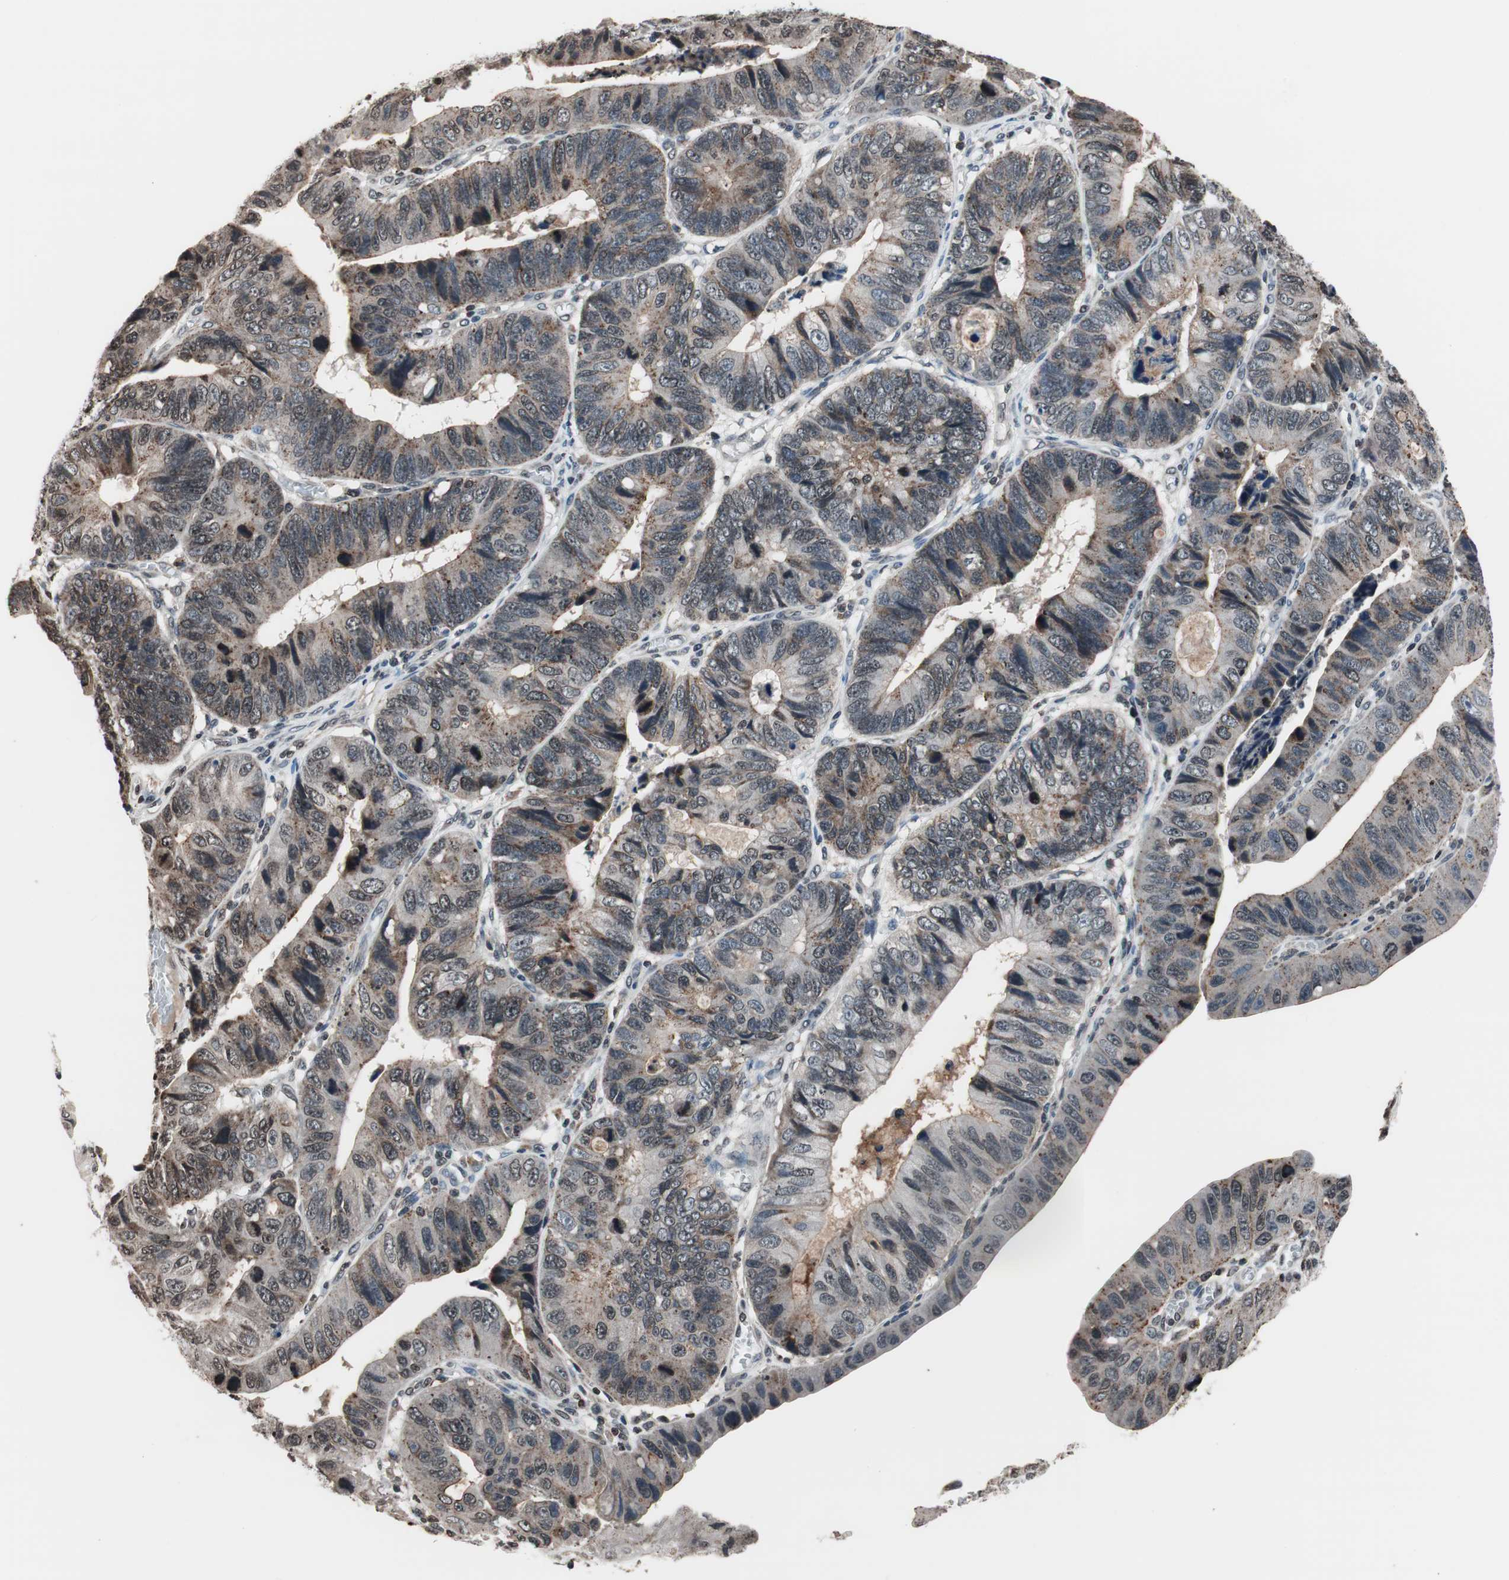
{"staining": {"intensity": "negative", "quantity": "none", "location": "none"}, "tissue": "stomach cancer", "cell_type": "Tumor cells", "image_type": "cancer", "snomed": [{"axis": "morphology", "description": "Adenocarcinoma, NOS"}, {"axis": "topography", "description": "Stomach"}], "caption": "The micrograph displays no significant expression in tumor cells of stomach adenocarcinoma. (Immunohistochemistry, brightfield microscopy, high magnification).", "gene": "RFC1", "patient": {"sex": "male", "age": 59}}